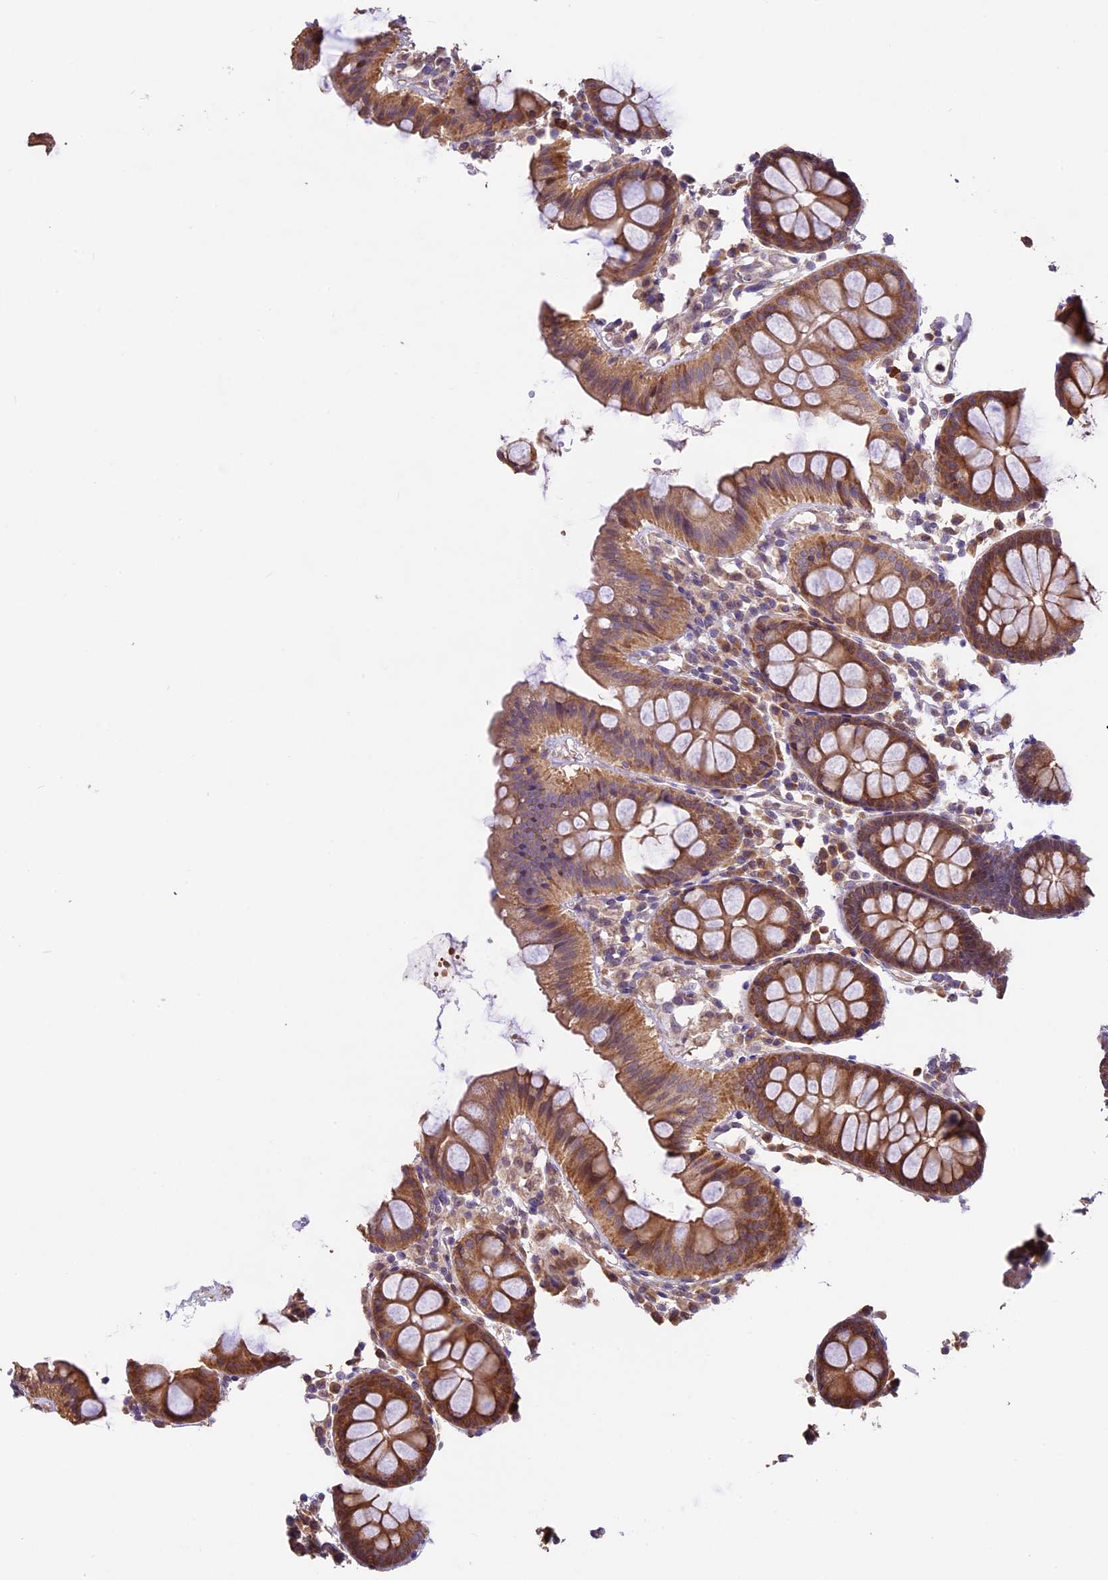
{"staining": {"intensity": "moderate", "quantity": "25%-75%", "location": "cytoplasmic/membranous"}, "tissue": "colon", "cell_type": "Endothelial cells", "image_type": "normal", "snomed": [{"axis": "morphology", "description": "Normal tissue, NOS"}, {"axis": "topography", "description": "Colon"}], "caption": "Moderate cytoplasmic/membranous protein expression is identified in about 25%-75% of endothelial cells in colon.", "gene": "BCAS4", "patient": {"sex": "male", "age": 75}}